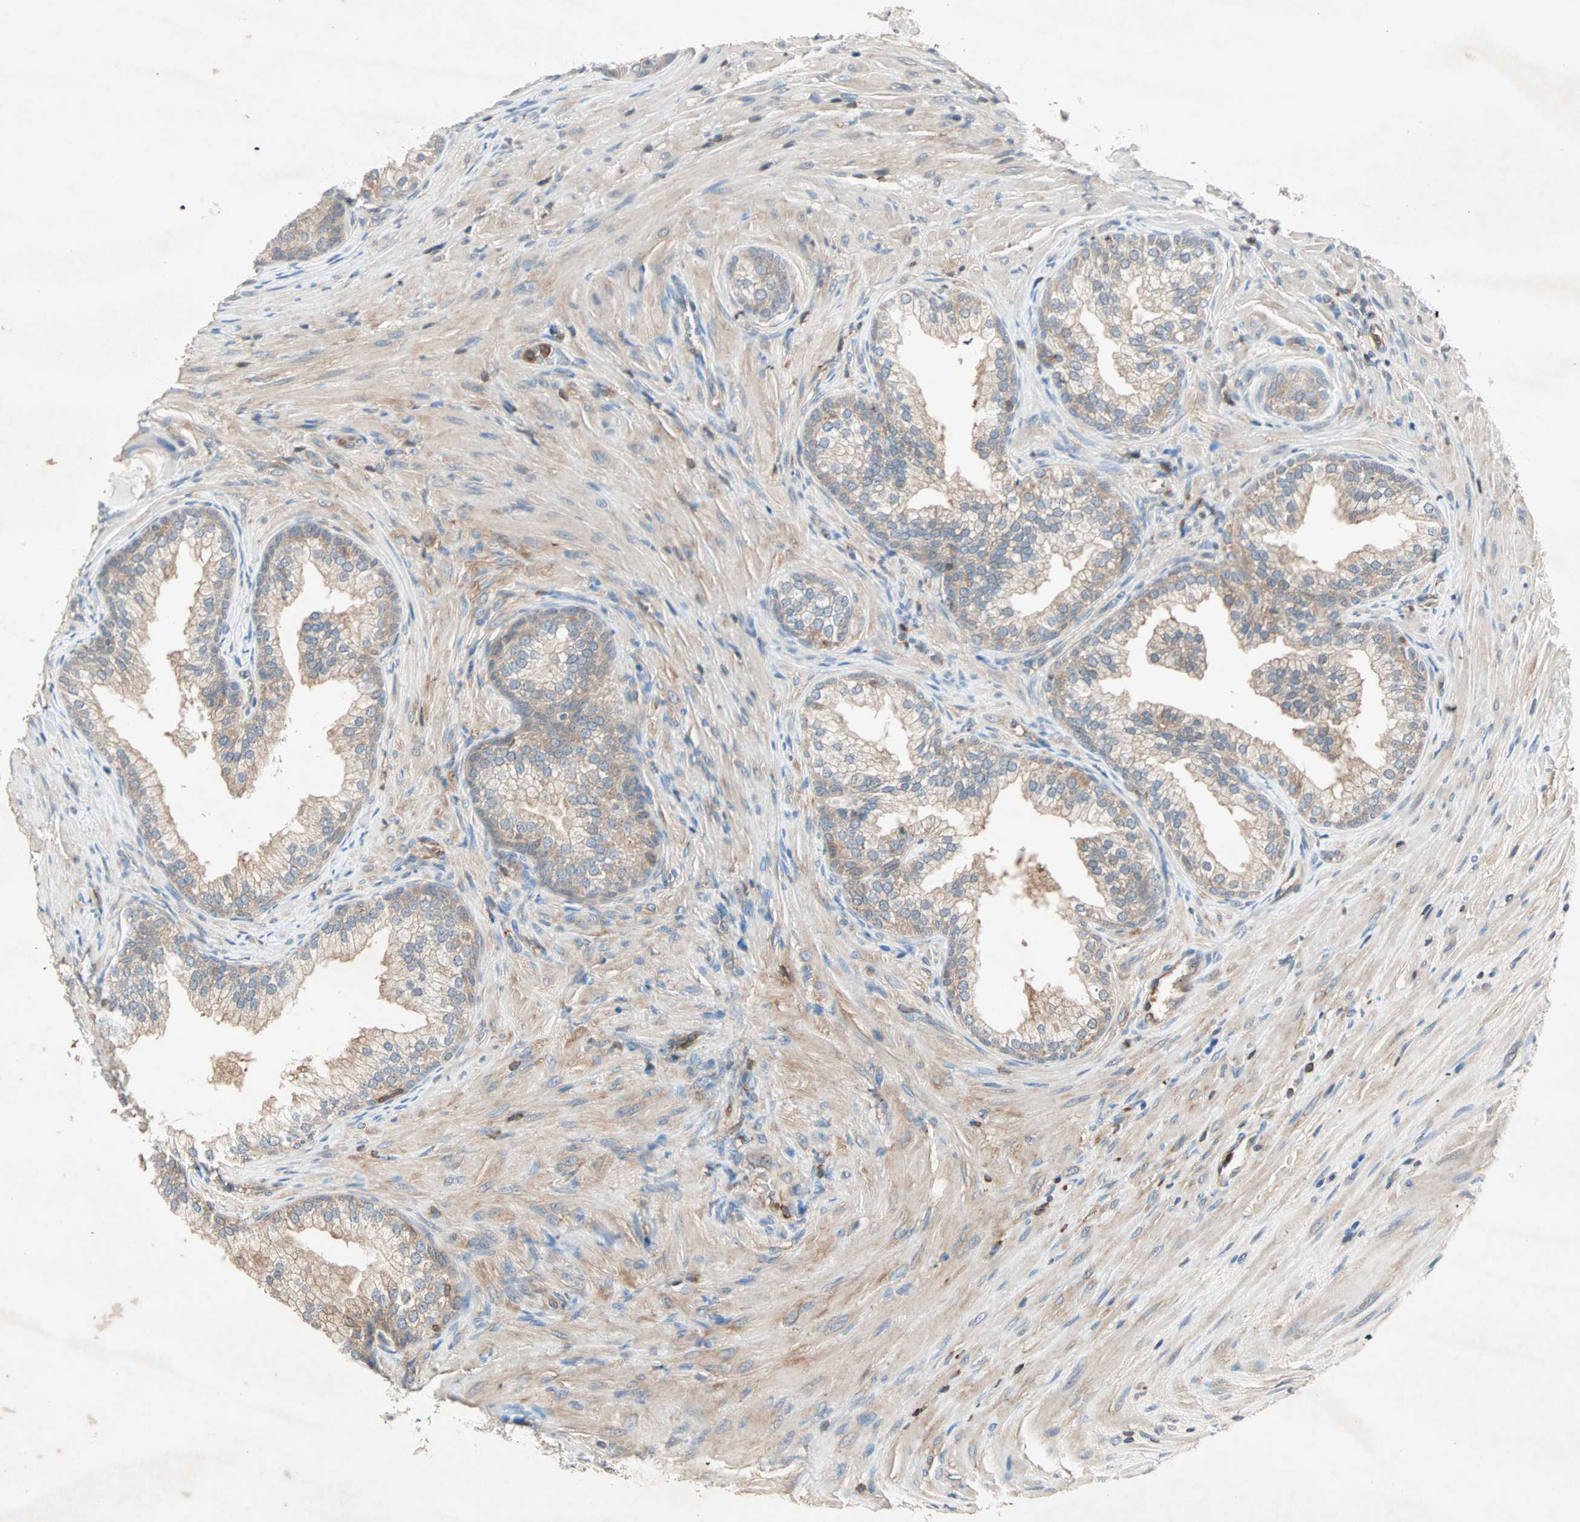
{"staining": {"intensity": "weak", "quantity": ">75%", "location": "cytoplasmic/membranous"}, "tissue": "prostate", "cell_type": "Glandular cells", "image_type": "normal", "snomed": [{"axis": "morphology", "description": "Normal tissue, NOS"}, {"axis": "topography", "description": "Prostate"}], "caption": "The immunohistochemical stain labels weak cytoplasmic/membranous expression in glandular cells of unremarkable prostate. (DAB IHC with brightfield microscopy, high magnification).", "gene": "TEC", "patient": {"sex": "male", "age": 76}}